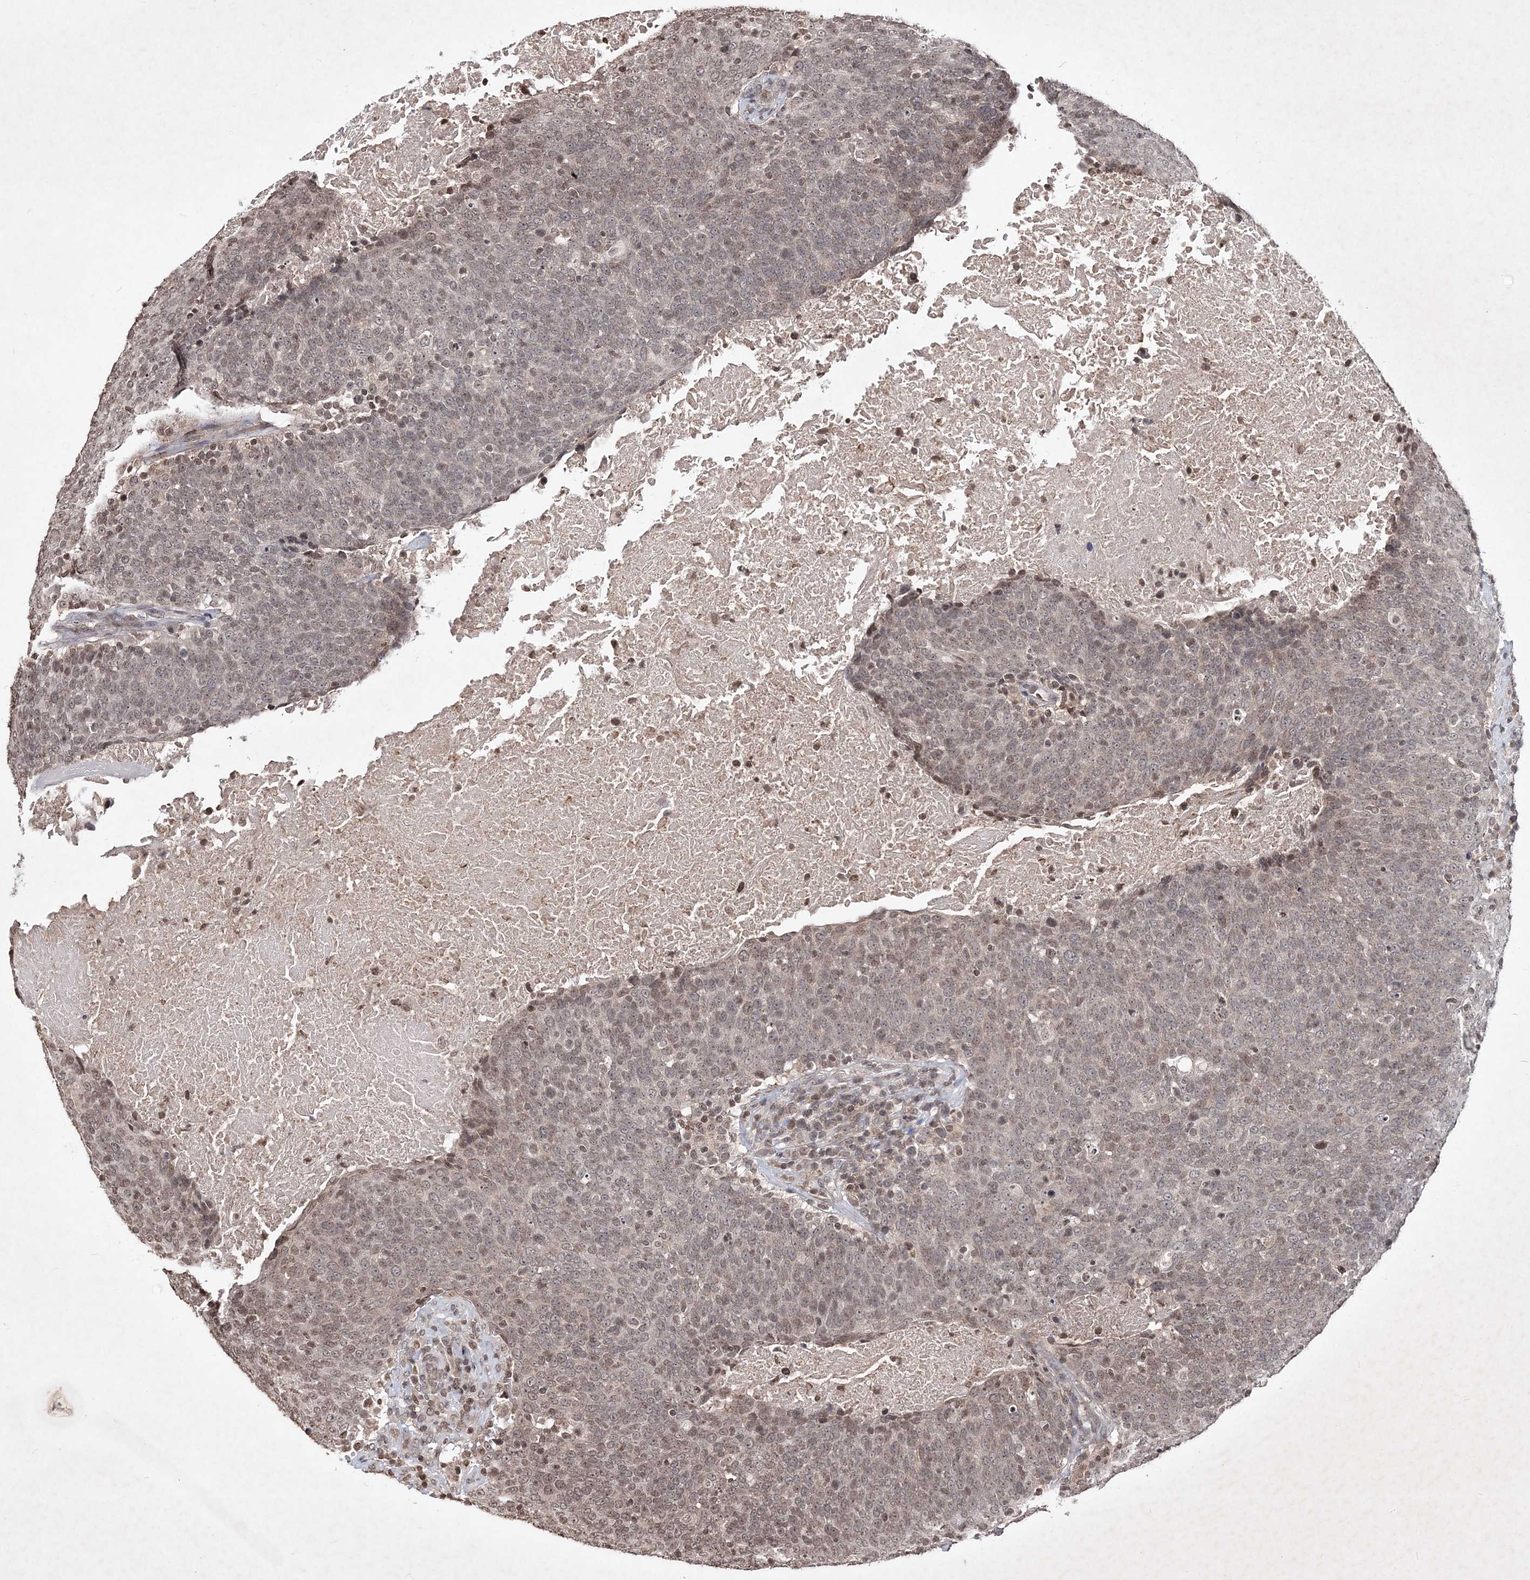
{"staining": {"intensity": "moderate", "quantity": ">75%", "location": "cytoplasmic/membranous,nuclear"}, "tissue": "head and neck cancer", "cell_type": "Tumor cells", "image_type": "cancer", "snomed": [{"axis": "morphology", "description": "Squamous cell carcinoma, NOS"}, {"axis": "morphology", "description": "Squamous cell carcinoma, metastatic, NOS"}, {"axis": "topography", "description": "Lymph node"}, {"axis": "topography", "description": "Head-Neck"}], "caption": "Immunohistochemistry of human head and neck cancer (squamous cell carcinoma) demonstrates medium levels of moderate cytoplasmic/membranous and nuclear positivity in approximately >75% of tumor cells. Using DAB (3,3'-diaminobenzidine) (brown) and hematoxylin (blue) stains, captured at high magnification using brightfield microscopy.", "gene": "SOWAHB", "patient": {"sex": "male", "age": 62}}